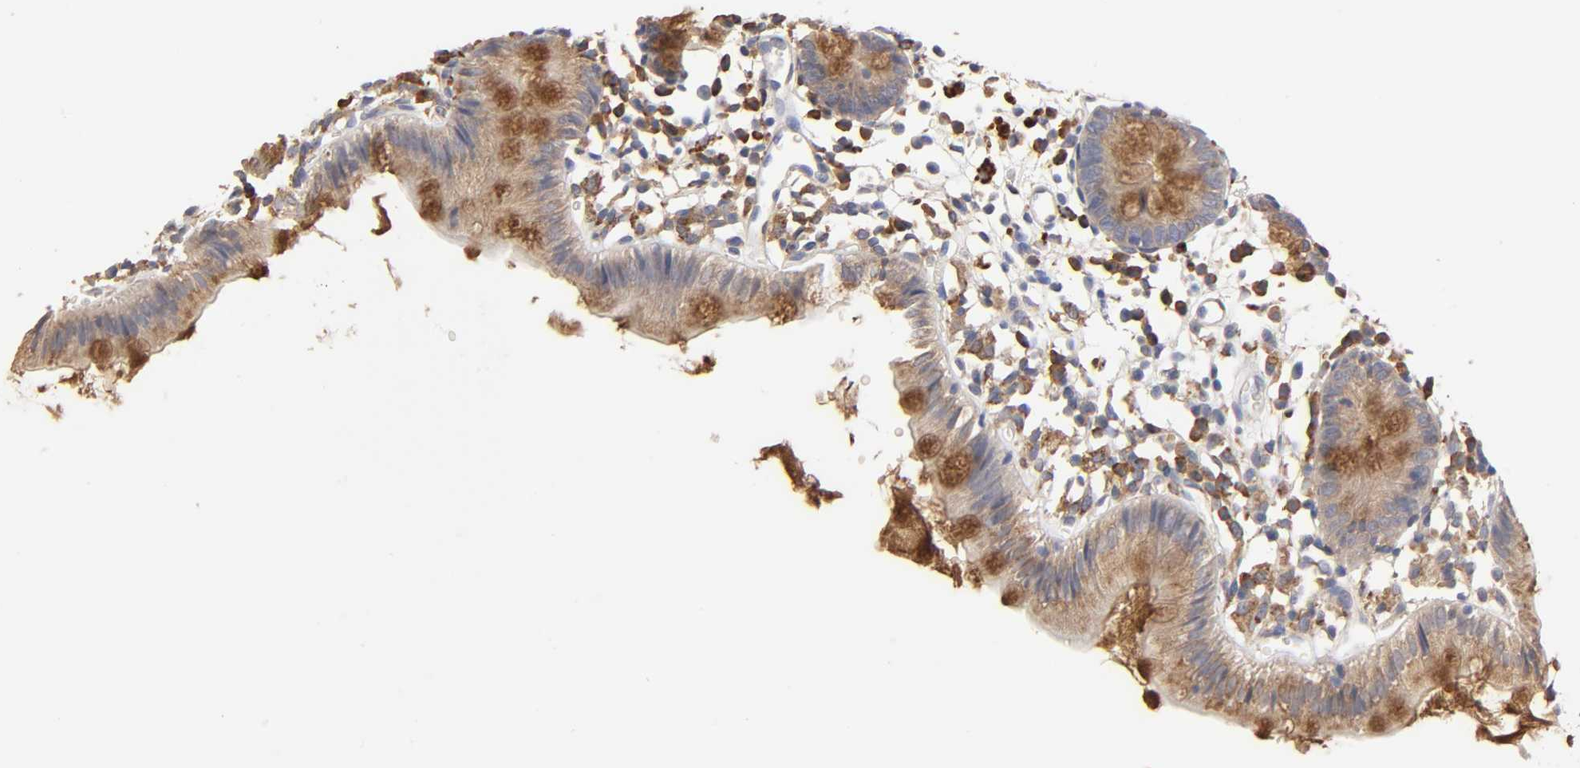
{"staining": {"intensity": "negative", "quantity": "none", "location": "none"}, "tissue": "colon", "cell_type": "Endothelial cells", "image_type": "normal", "snomed": [{"axis": "morphology", "description": "Normal tissue, NOS"}, {"axis": "topography", "description": "Colon"}], "caption": "DAB (3,3'-diaminobenzidine) immunohistochemical staining of benign human colon reveals no significant staining in endothelial cells. (DAB immunohistochemistry (IHC), high magnification).", "gene": "EIF4G2", "patient": {"sex": "male", "age": 14}}